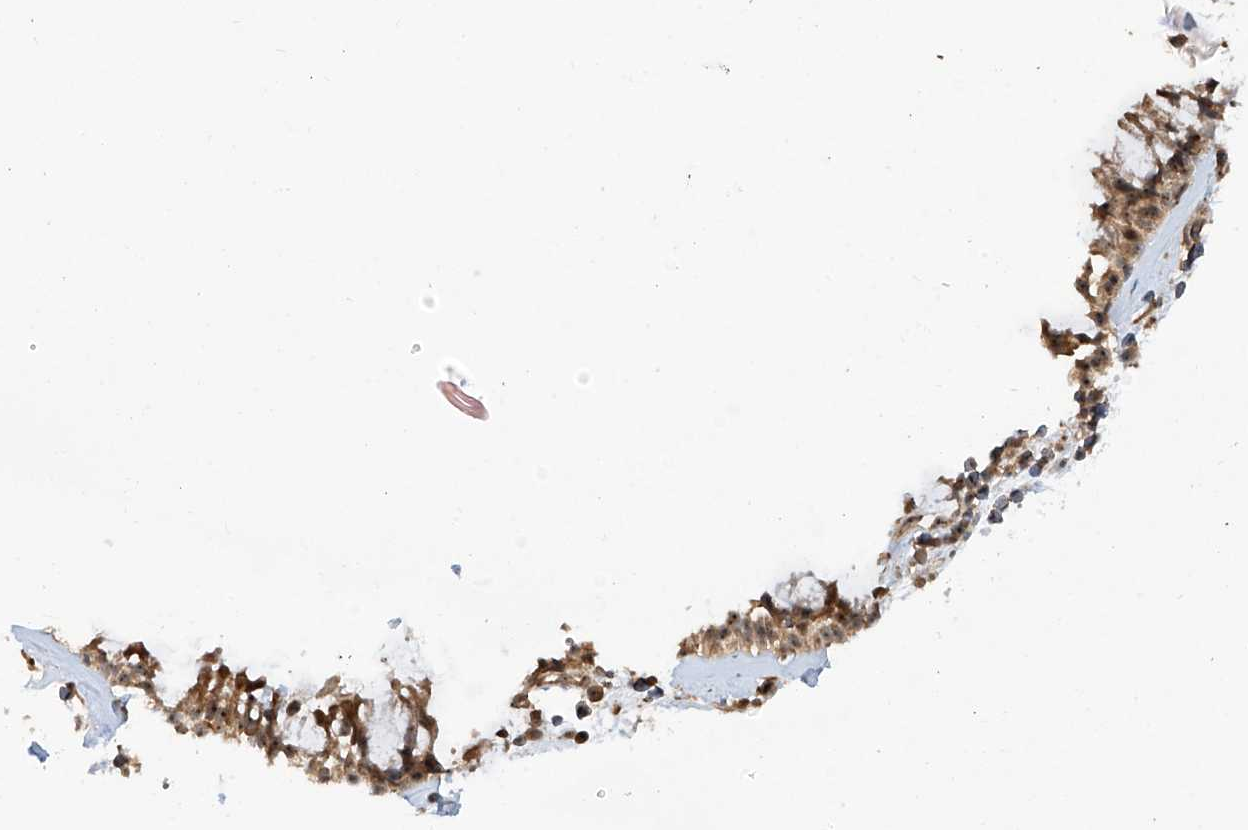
{"staining": {"intensity": "moderate", "quantity": ">75%", "location": "cytoplasmic/membranous,nuclear"}, "tissue": "nasopharynx", "cell_type": "Respiratory epithelial cells", "image_type": "normal", "snomed": [{"axis": "morphology", "description": "Normal tissue, NOS"}, {"axis": "morphology", "description": "Inflammation, NOS"}, {"axis": "morphology", "description": "Malignant melanoma, Metastatic site"}, {"axis": "topography", "description": "Nasopharynx"}], "caption": "The histopathology image exhibits staining of unremarkable nasopharynx, revealing moderate cytoplasmic/membranous,nuclear protein staining (brown color) within respiratory epithelial cells. (IHC, brightfield microscopy, high magnification).", "gene": "C1orf131", "patient": {"sex": "male", "age": 70}}